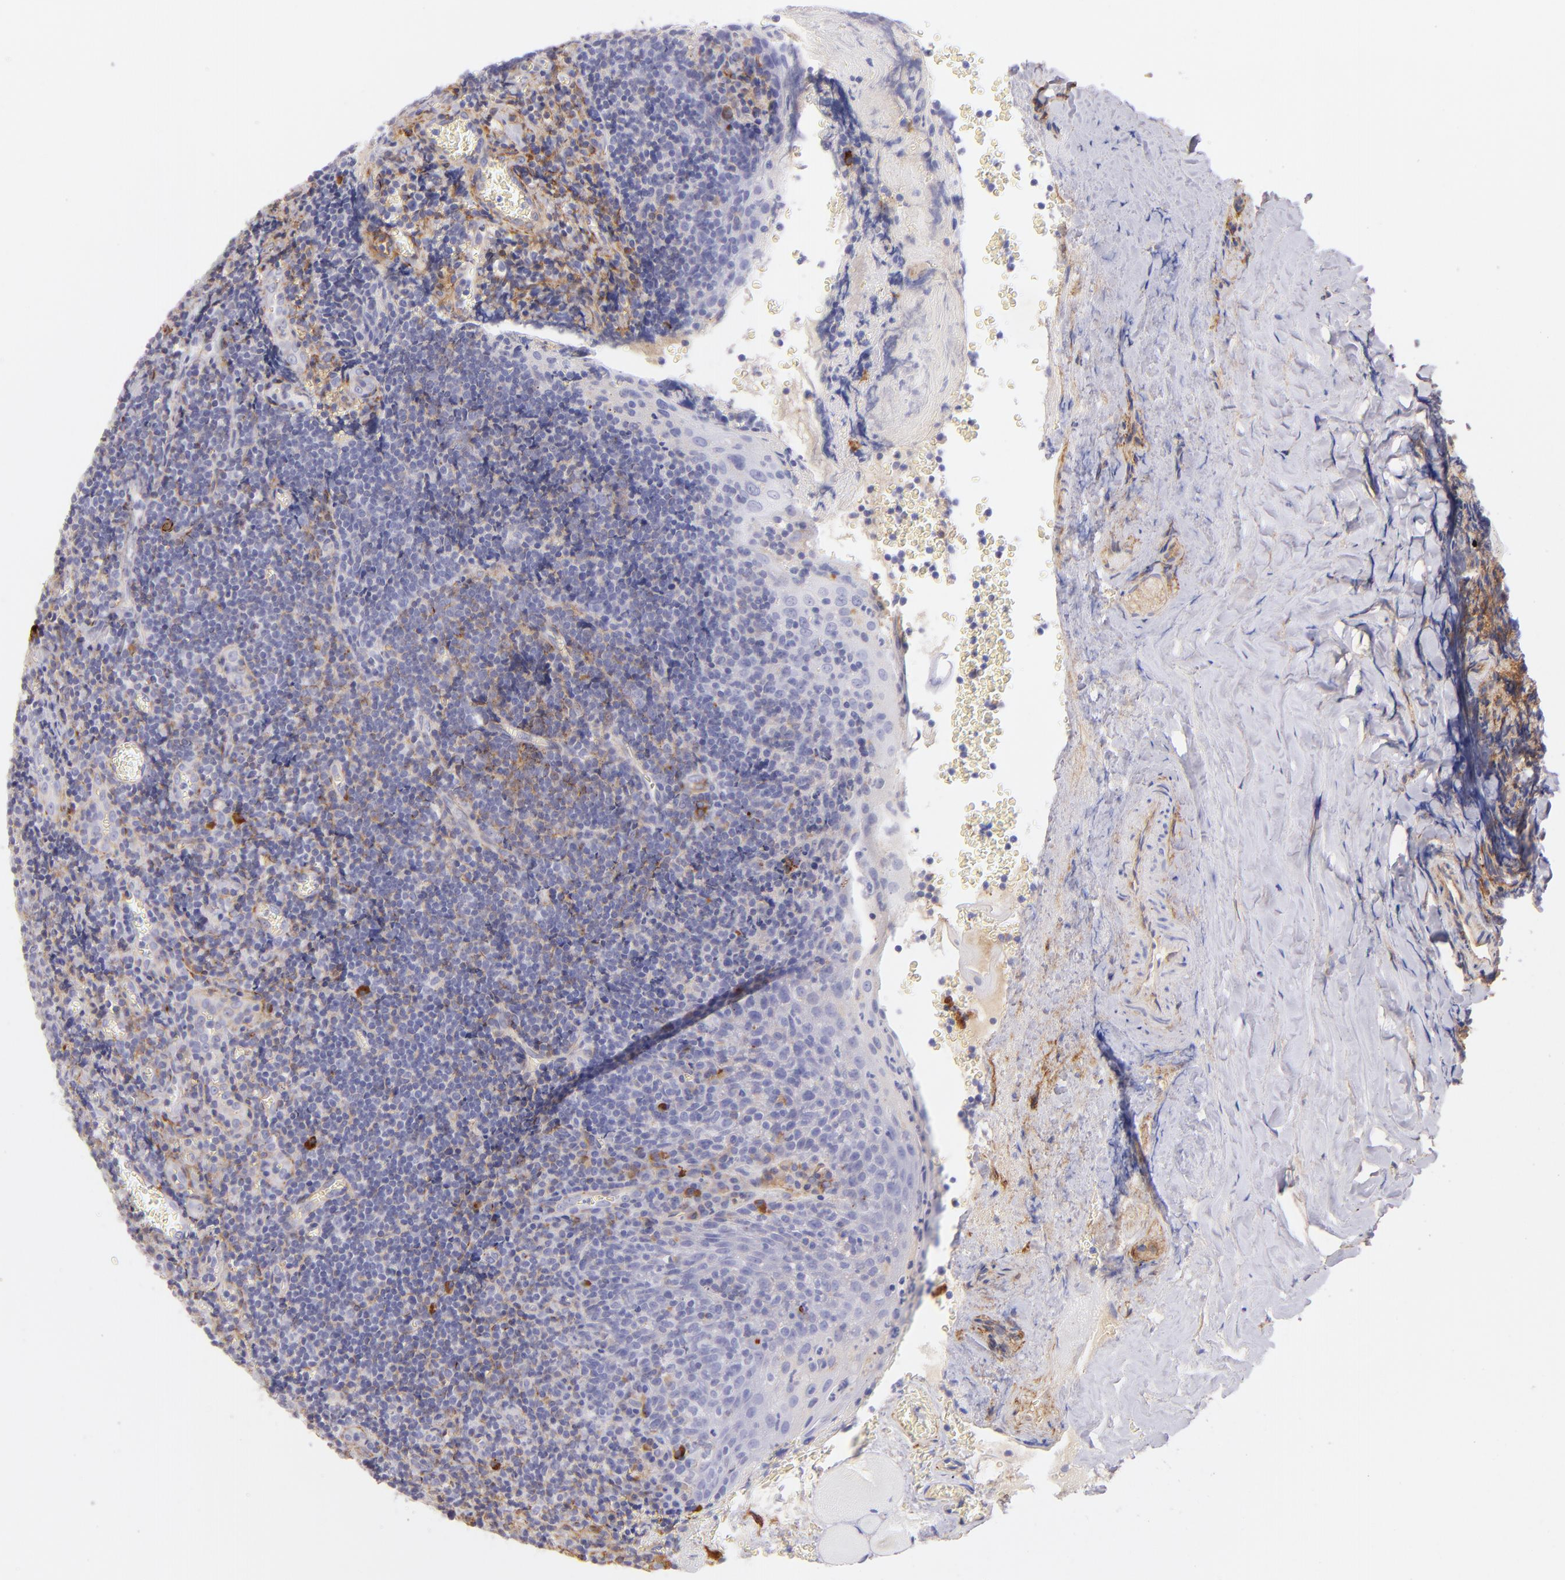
{"staining": {"intensity": "strong", "quantity": ">75%", "location": "cytoplasmic/membranous"}, "tissue": "tonsil", "cell_type": "Germinal center cells", "image_type": "normal", "snomed": [{"axis": "morphology", "description": "Normal tissue, NOS"}, {"axis": "topography", "description": "Tonsil"}], "caption": "Immunohistochemistry (DAB) staining of unremarkable tonsil demonstrates strong cytoplasmic/membranous protein staining in about >75% of germinal center cells.", "gene": "CD81", "patient": {"sex": "male", "age": 20}}